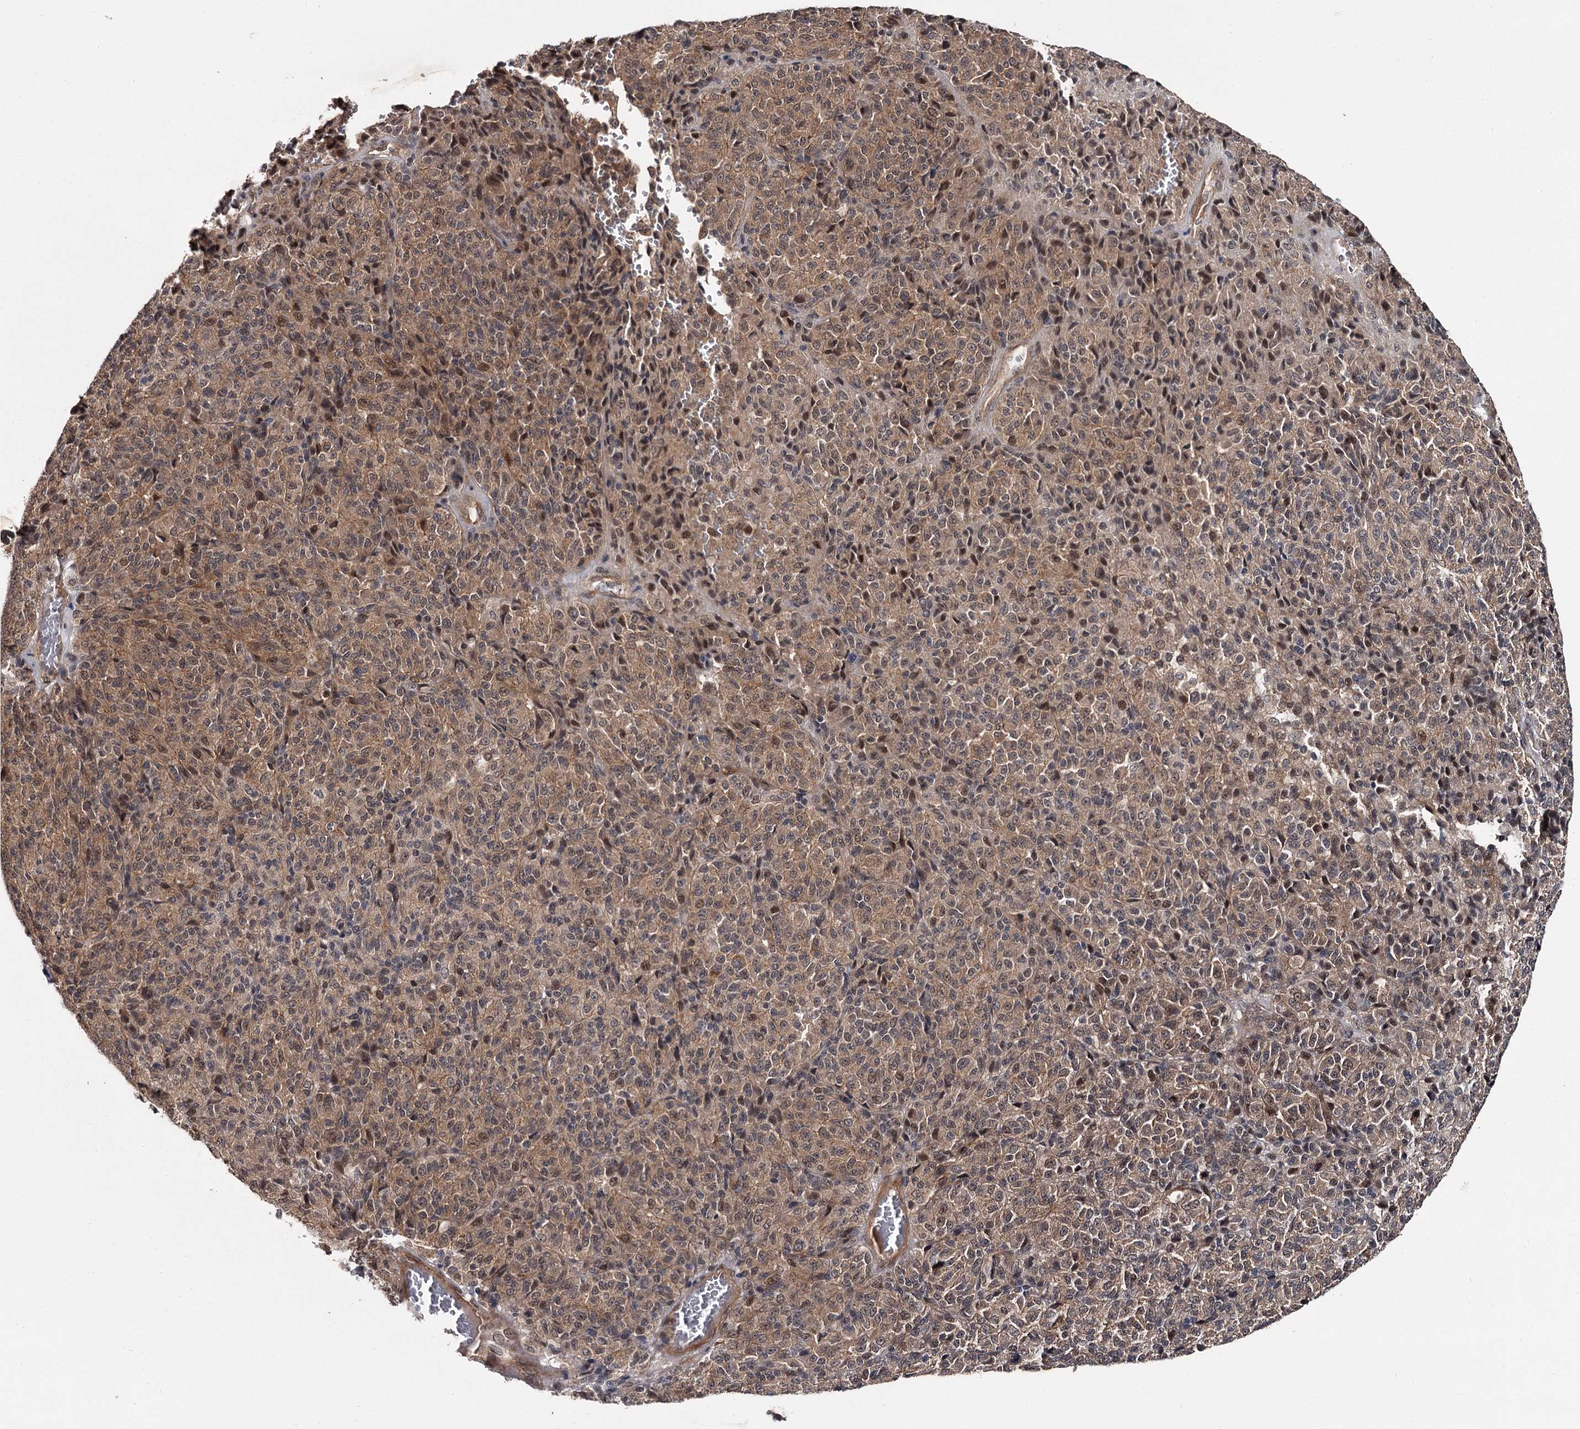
{"staining": {"intensity": "moderate", "quantity": ">75%", "location": "cytoplasmic/membranous,nuclear"}, "tissue": "melanoma", "cell_type": "Tumor cells", "image_type": "cancer", "snomed": [{"axis": "morphology", "description": "Malignant melanoma, Metastatic site"}, {"axis": "topography", "description": "Brain"}], "caption": "A micrograph of human malignant melanoma (metastatic site) stained for a protein displays moderate cytoplasmic/membranous and nuclear brown staining in tumor cells.", "gene": "CDC42EP2", "patient": {"sex": "female", "age": 56}}